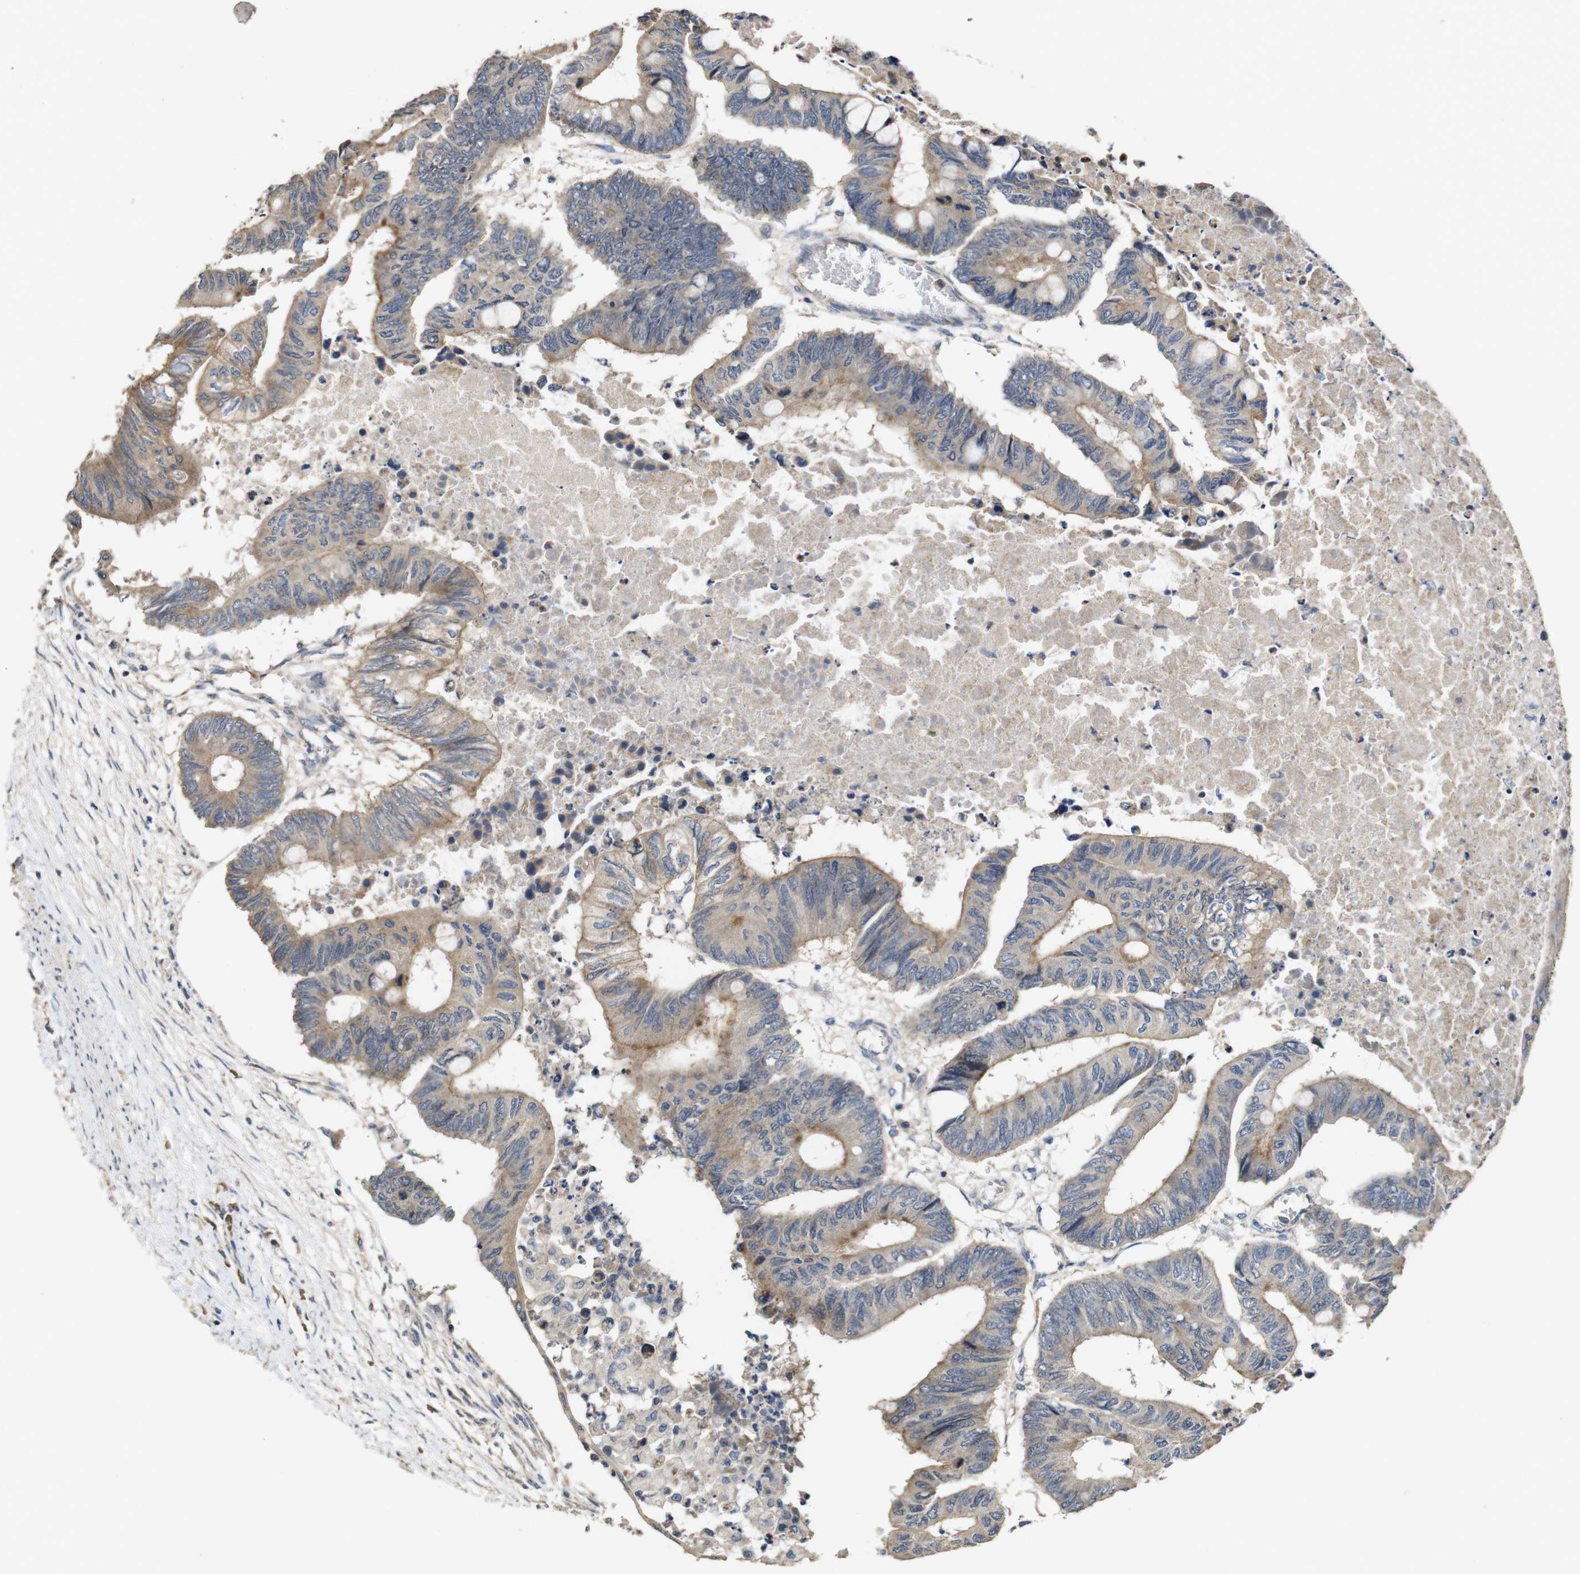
{"staining": {"intensity": "moderate", "quantity": "25%-75%", "location": "cytoplasmic/membranous"}, "tissue": "colorectal cancer", "cell_type": "Tumor cells", "image_type": "cancer", "snomed": [{"axis": "morphology", "description": "Normal tissue, NOS"}, {"axis": "morphology", "description": "Adenocarcinoma, NOS"}, {"axis": "topography", "description": "Rectum"}, {"axis": "topography", "description": "Peripheral nerve tissue"}], "caption": "Adenocarcinoma (colorectal) stained for a protein displays moderate cytoplasmic/membranous positivity in tumor cells.", "gene": "PCDHB10", "patient": {"sex": "male", "age": 92}}